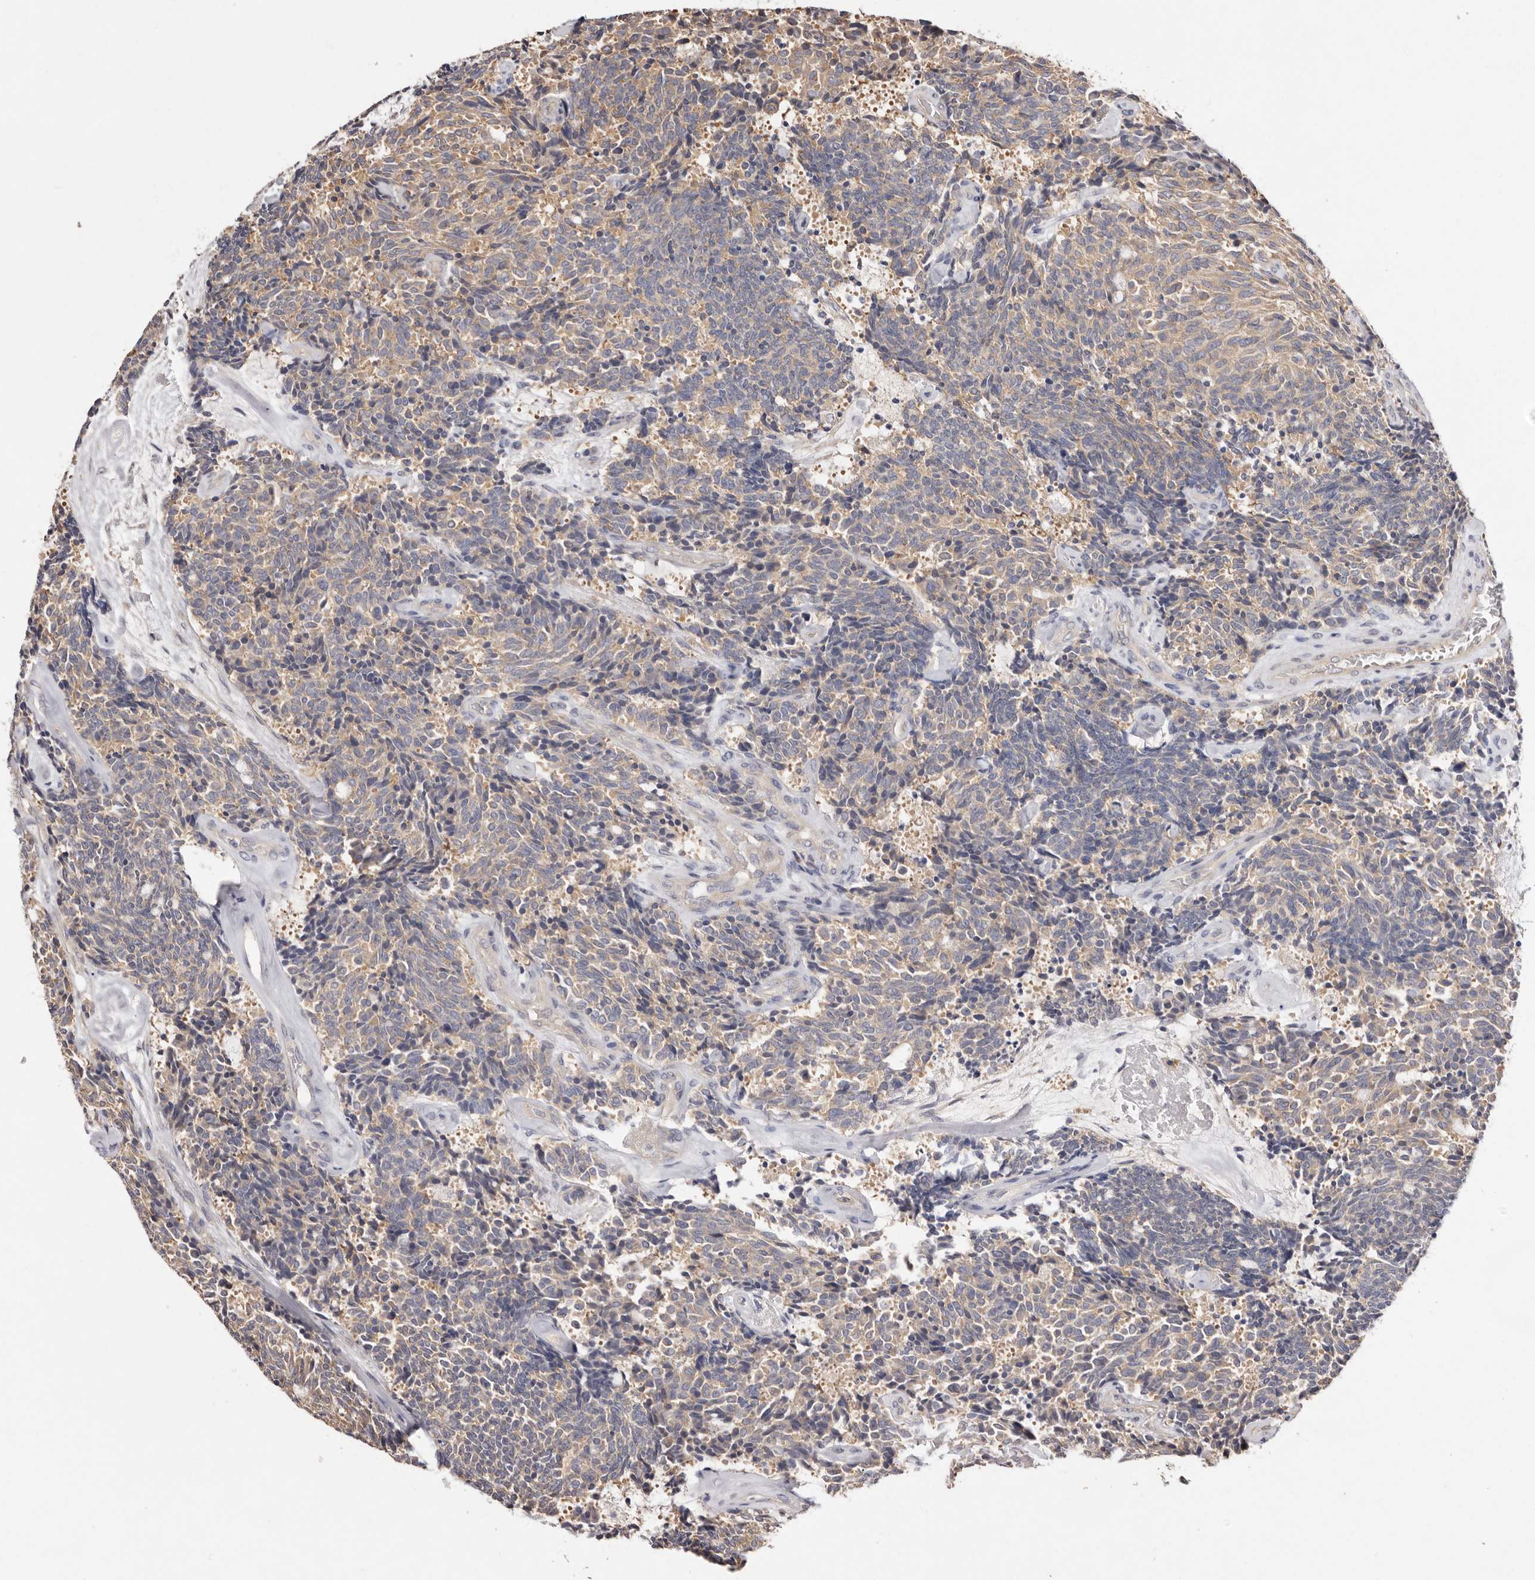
{"staining": {"intensity": "weak", "quantity": "25%-75%", "location": "cytoplasmic/membranous"}, "tissue": "carcinoid", "cell_type": "Tumor cells", "image_type": "cancer", "snomed": [{"axis": "morphology", "description": "Carcinoid, malignant, NOS"}, {"axis": "topography", "description": "Pancreas"}], "caption": "An immunohistochemistry (IHC) histopathology image of tumor tissue is shown. Protein staining in brown labels weak cytoplasmic/membranous positivity in carcinoid (malignant) within tumor cells.", "gene": "FAM167B", "patient": {"sex": "female", "age": 54}}